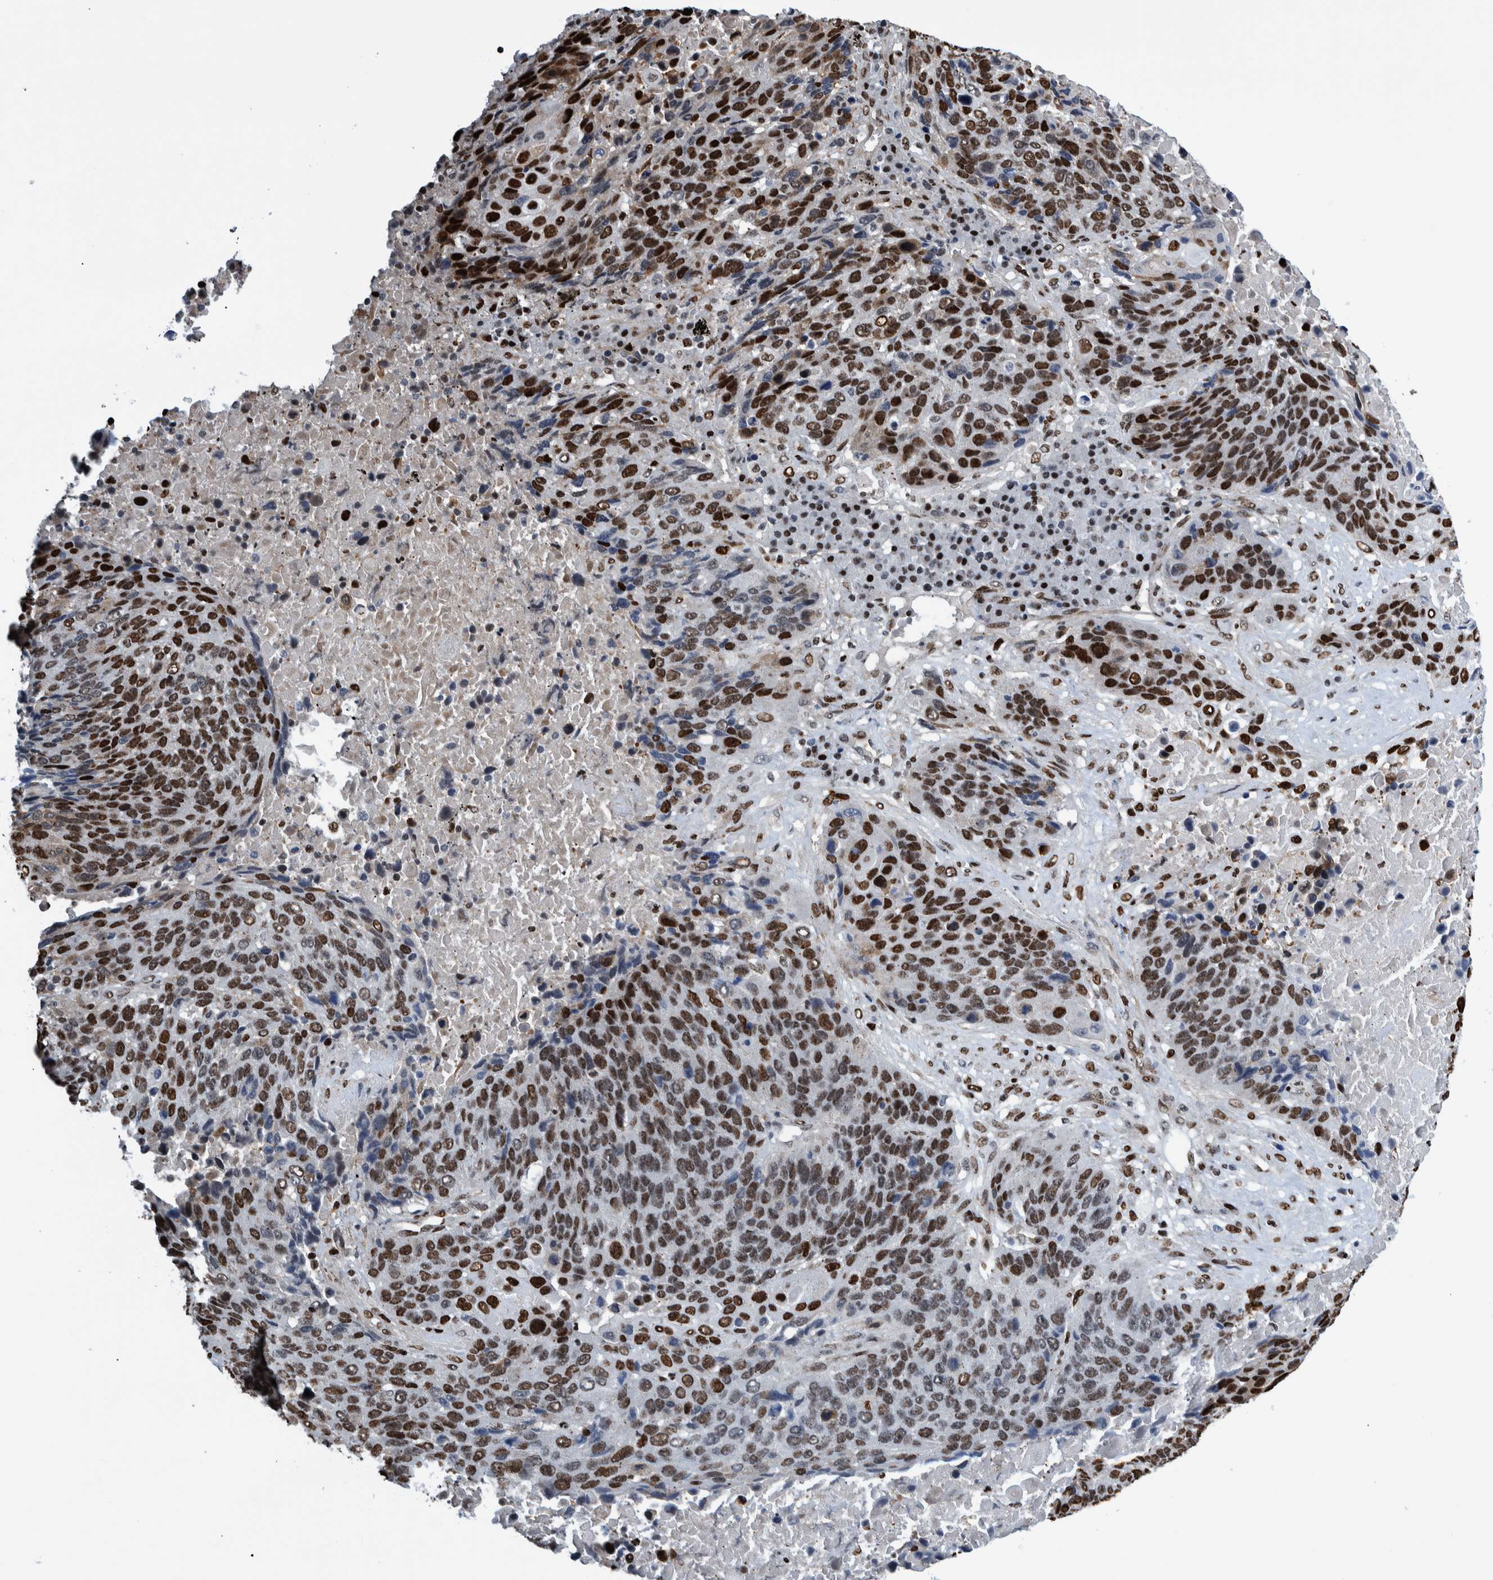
{"staining": {"intensity": "strong", "quantity": ">75%", "location": "nuclear"}, "tissue": "lung cancer", "cell_type": "Tumor cells", "image_type": "cancer", "snomed": [{"axis": "morphology", "description": "Squamous cell carcinoma, NOS"}, {"axis": "topography", "description": "Lung"}], "caption": "Protein staining demonstrates strong nuclear staining in about >75% of tumor cells in lung cancer.", "gene": "HEATR9", "patient": {"sex": "male", "age": 66}}